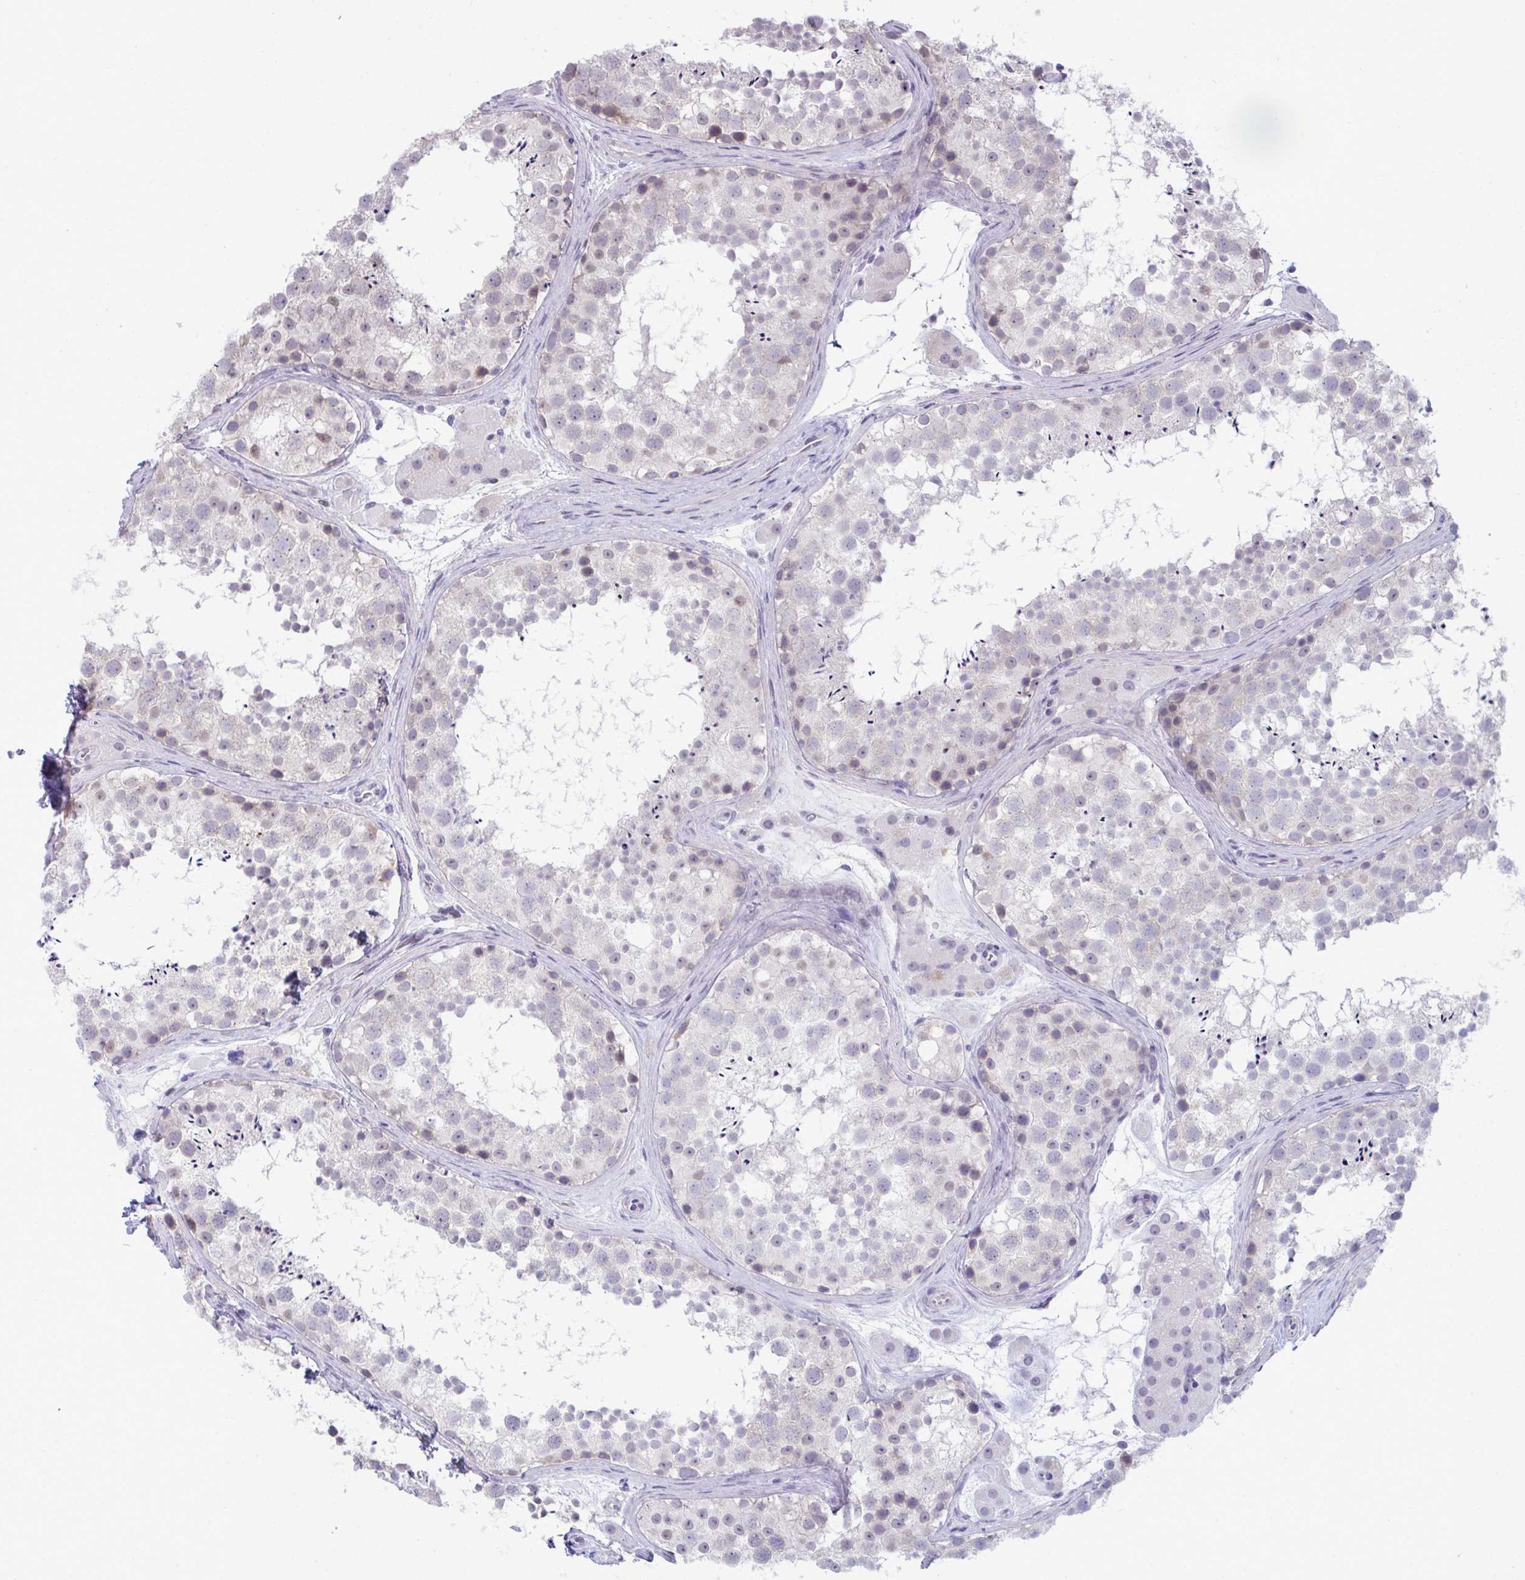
{"staining": {"intensity": "weak", "quantity": "<25%", "location": "cytoplasmic/membranous"}, "tissue": "testis", "cell_type": "Cells in seminiferous ducts", "image_type": "normal", "snomed": [{"axis": "morphology", "description": "Normal tissue, NOS"}, {"axis": "topography", "description": "Testis"}], "caption": "Protein analysis of benign testis shows no significant positivity in cells in seminiferous ducts.", "gene": "ATP6V0D2", "patient": {"sex": "male", "age": 41}}